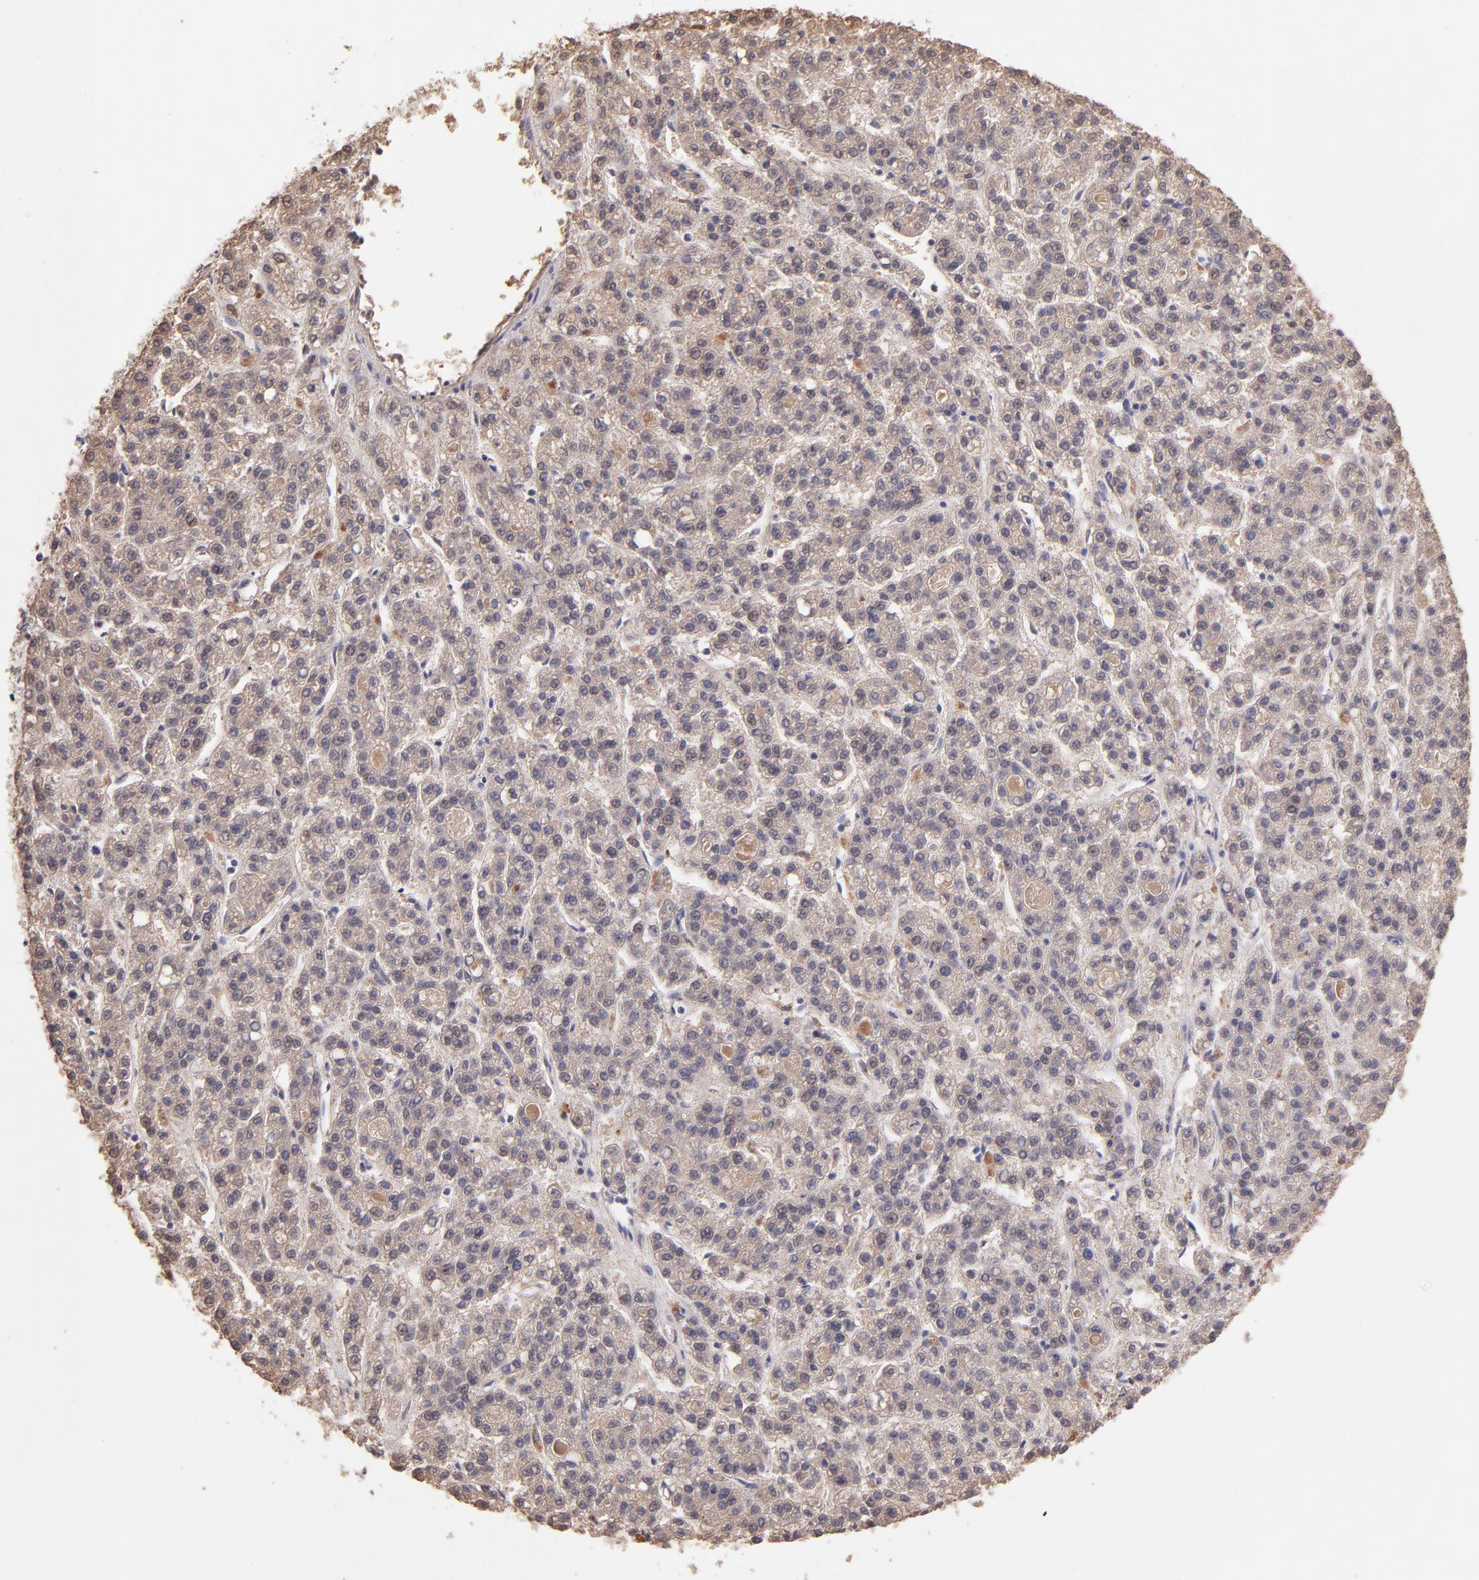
{"staining": {"intensity": "weak", "quantity": ">75%", "location": "cytoplasmic/membranous"}, "tissue": "liver cancer", "cell_type": "Tumor cells", "image_type": "cancer", "snomed": [{"axis": "morphology", "description": "Carcinoma, Hepatocellular, NOS"}, {"axis": "topography", "description": "Liver"}], "caption": "Immunohistochemistry micrograph of neoplastic tissue: liver cancer (hepatocellular carcinoma) stained using immunohistochemistry shows low levels of weak protein expression localized specifically in the cytoplasmic/membranous of tumor cells, appearing as a cytoplasmic/membranous brown color.", "gene": "RNASEL", "patient": {"sex": "male", "age": 70}}